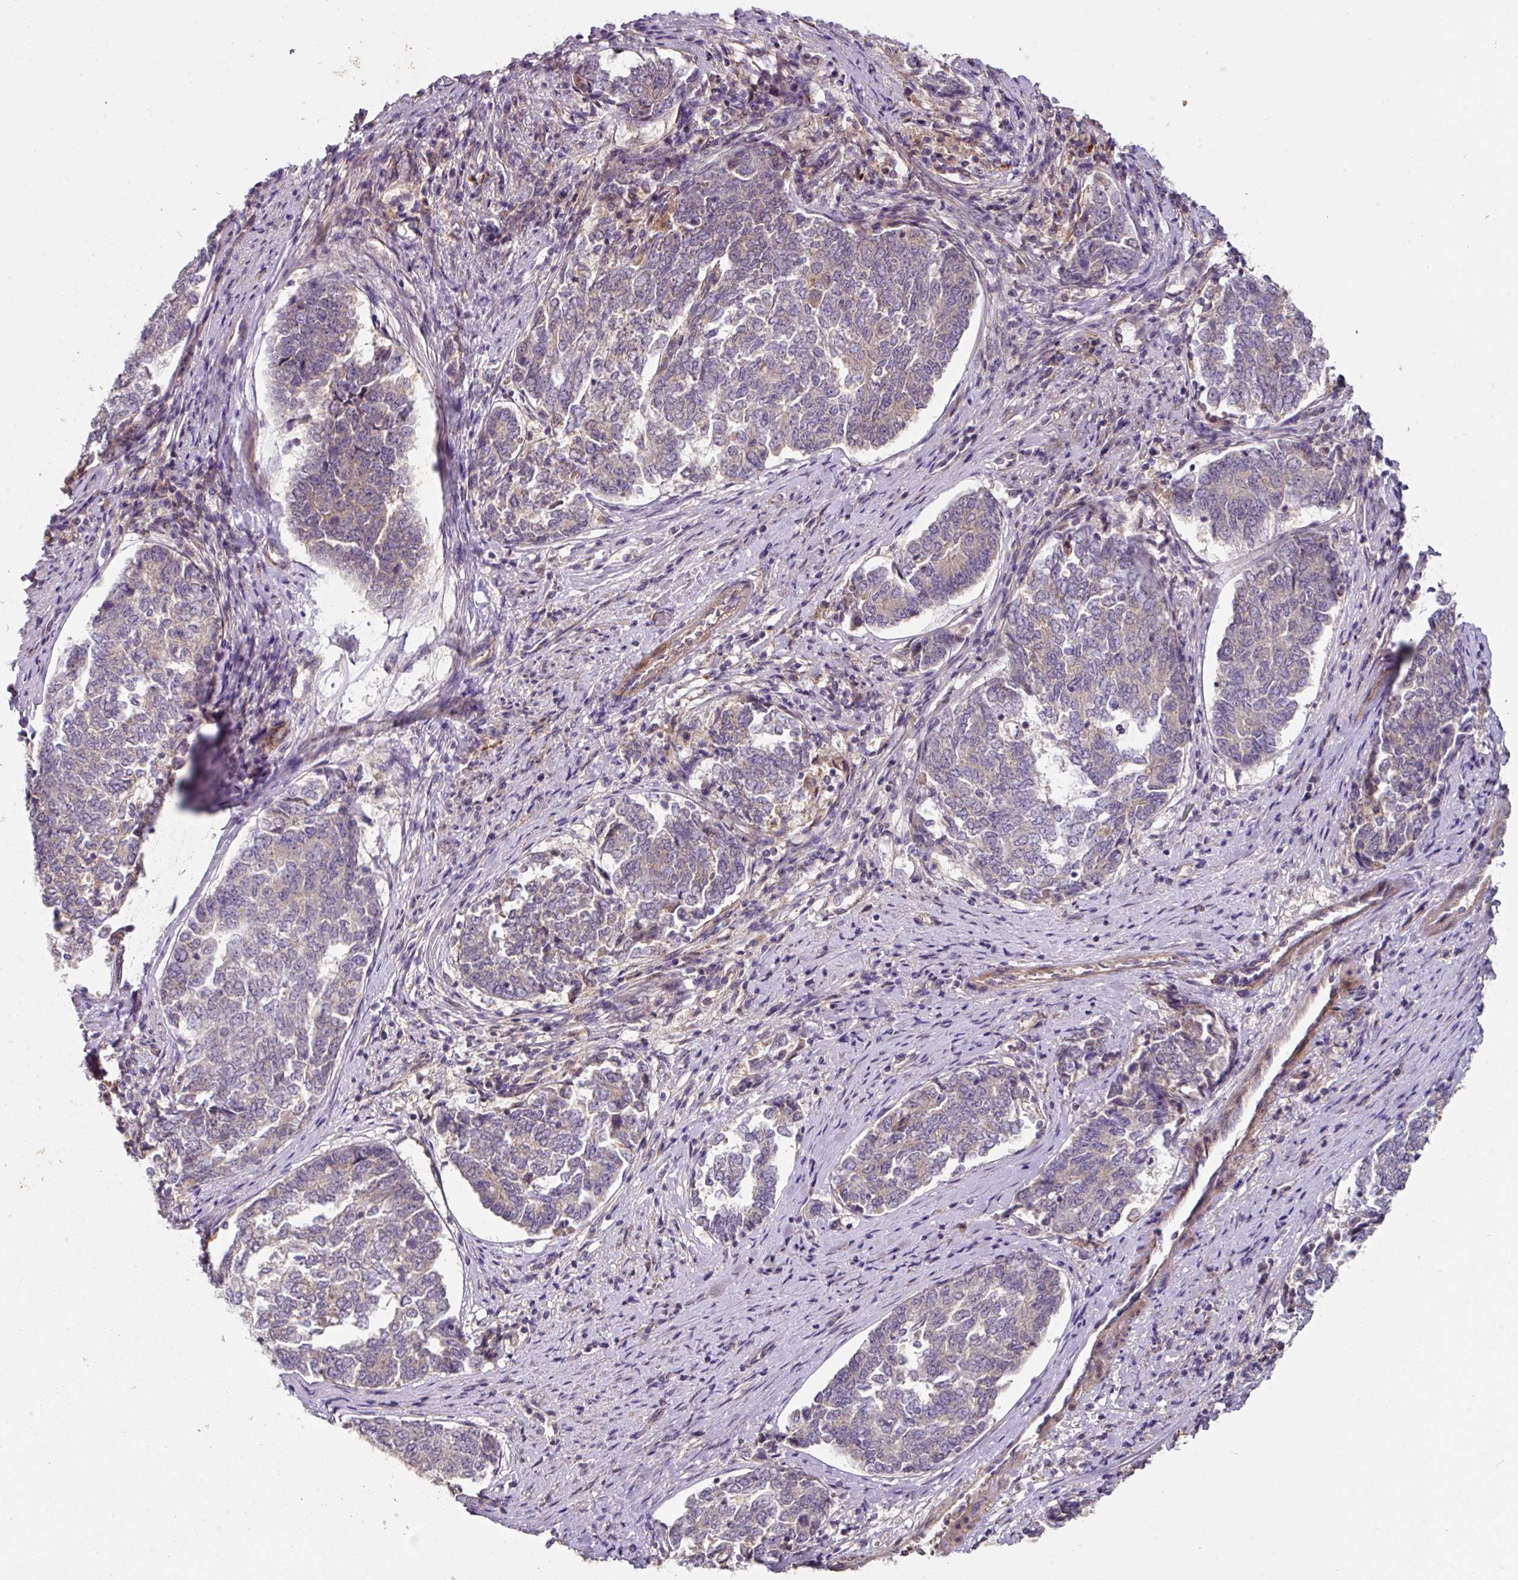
{"staining": {"intensity": "negative", "quantity": "none", "location": "none"}, "tissue": "endometrial cancer", "cell_type": "Tumor cells", "image_type": "cancer", "snomed": [{"axis": "morphology", "description": "Adenocarcinoma, NOS"}, {"axis": "topography", "description": "Endometrium"}], "caption": "This is an immunohistochemistry histopathology image of adenocarcinoma (endometrial). There is no expression in tumor cells.", "gene": "C4orf48", "patient": {"sex": "female", "age": 80}}